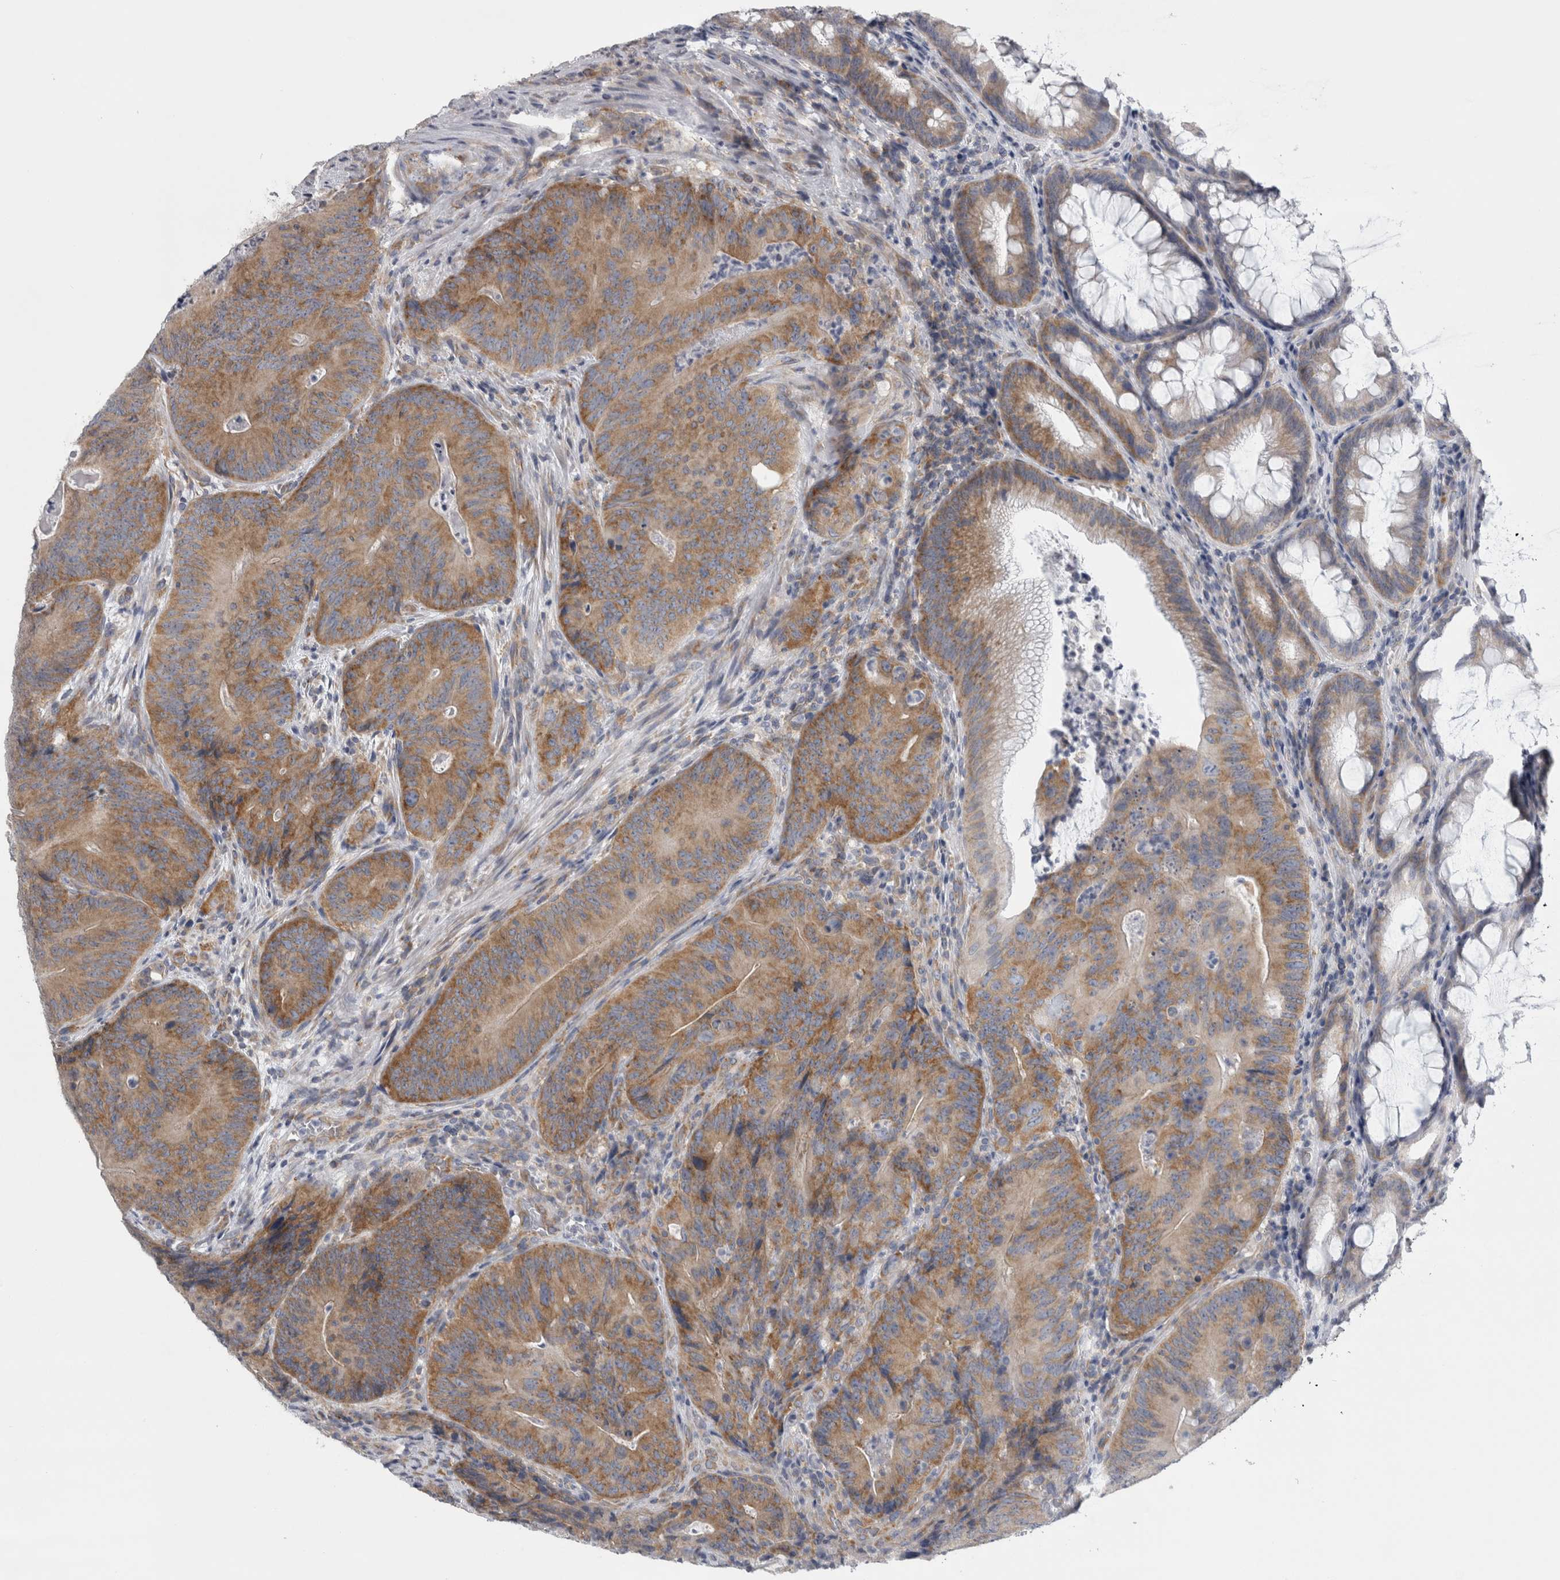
{"staining": {"intensity": "moderate", "quantity": ">75%", "location": "cytoplasmic/membranous"}, "tissue": "colorectal cancer", "cell_type": "Tumor cells", "image_type": "cancer", "snomed": [{"axis": "morphology", "description": "Normal tissue, NOS"}, {"axis": "topography", "description": "Colon"}], "caption": "Tumor cells display moderate cytoplasmic/membranous expression in approximately >75% of cells in colorectal cancer.", "gene": "PRRC2C", "patient": {"sex": "female", "age": 82}}